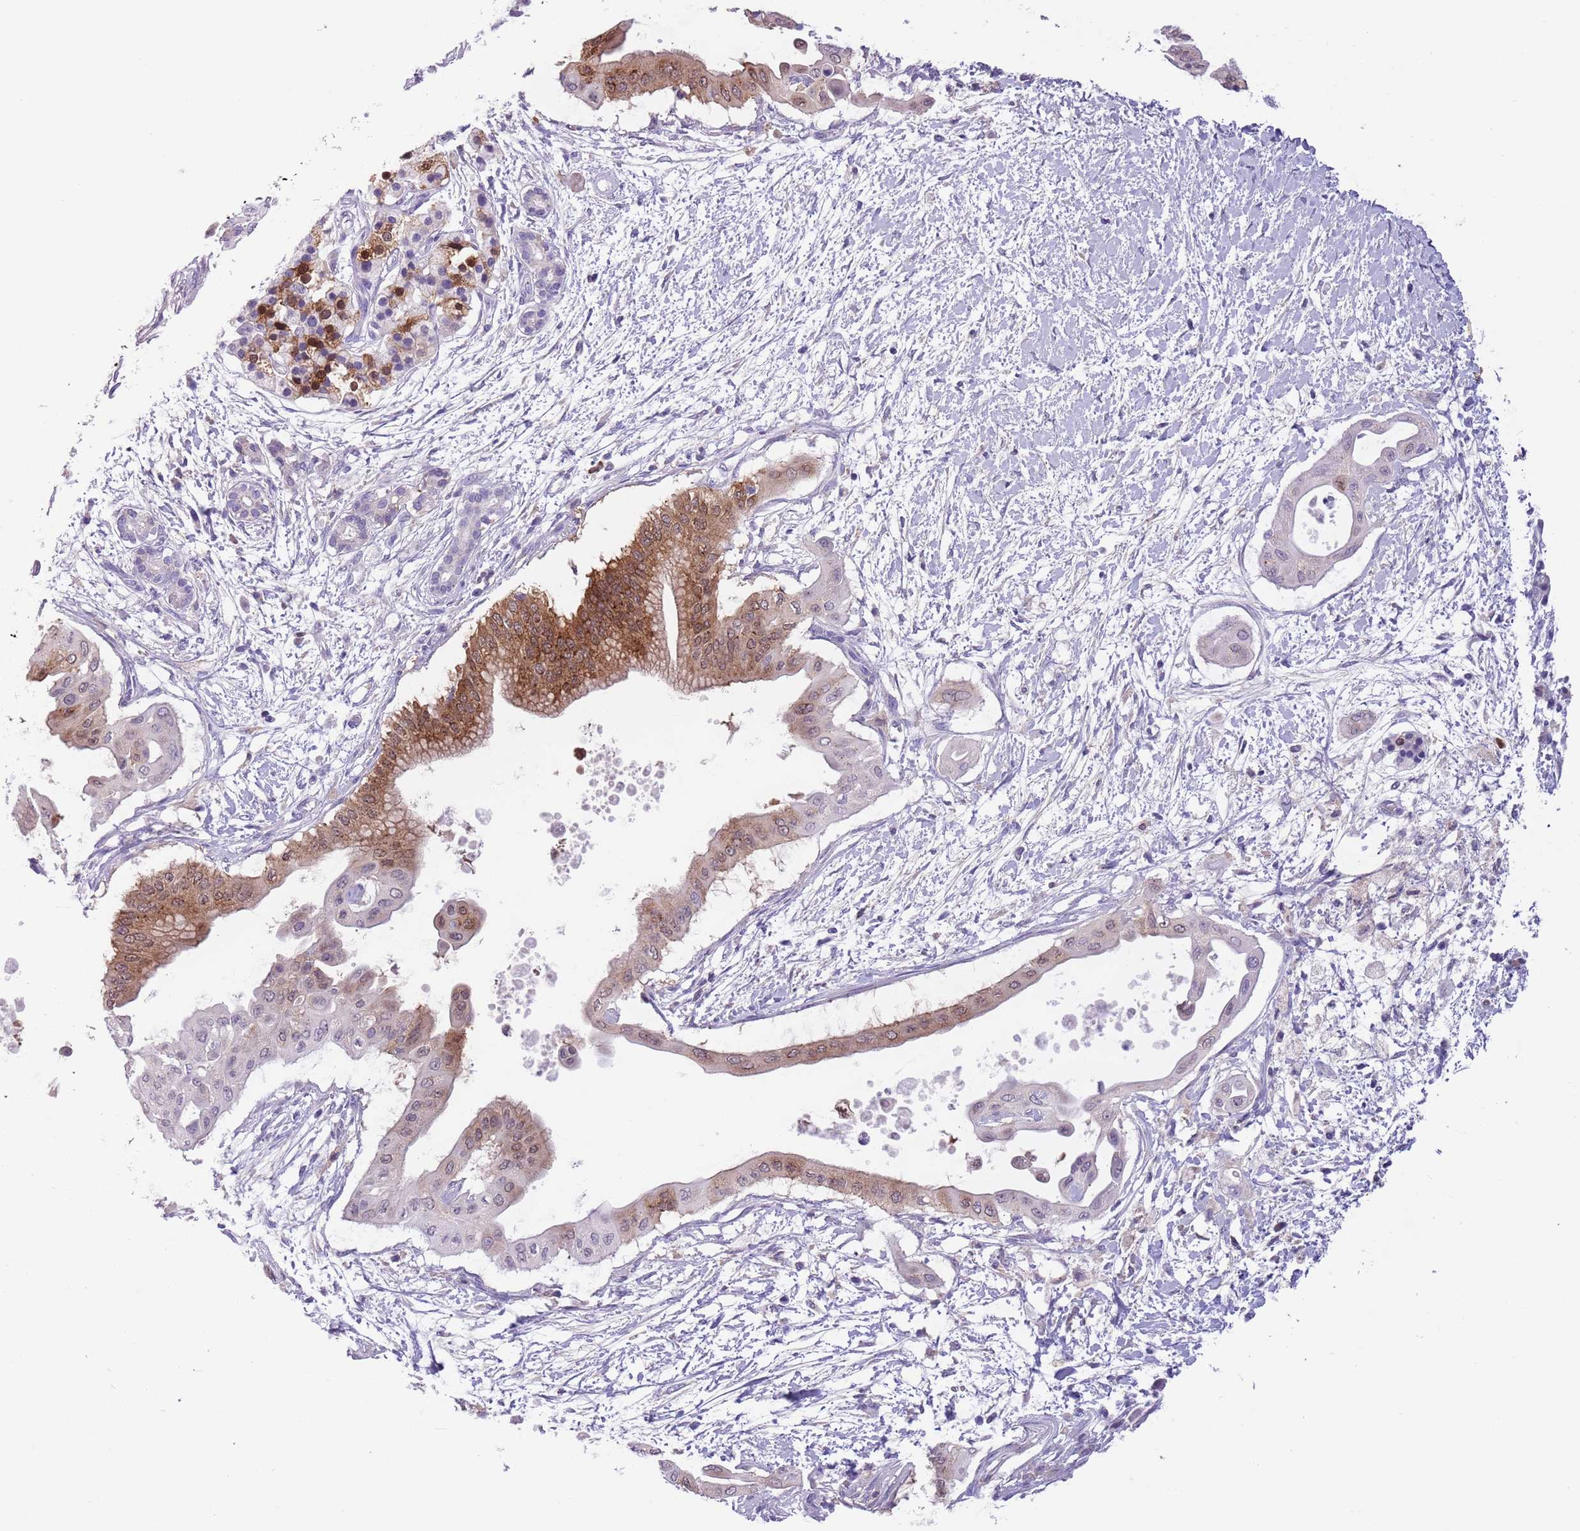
{"staining": {"intensity": "strong", "quantity": "<25%", "location": "cytoplasmic/membranous"}, "tissue": "pancreatic cancer", "cell_type": "Tumor cells", "image_type": "cancer", "snomed": [{"axis": "morphology", "description": "Adenocarcinoma, NOS"}, {"axis": "topography", "description": "Pancreas"}], "caption": "This is a micrograph of immunohistochemistry (IHC) staining of pancreatic cancer, which shows strong positivity in the cytoplasmic/membranous of tumor cells.", "gene": "PFKFB2", "patient": {"sex": "male", "age": 68}}